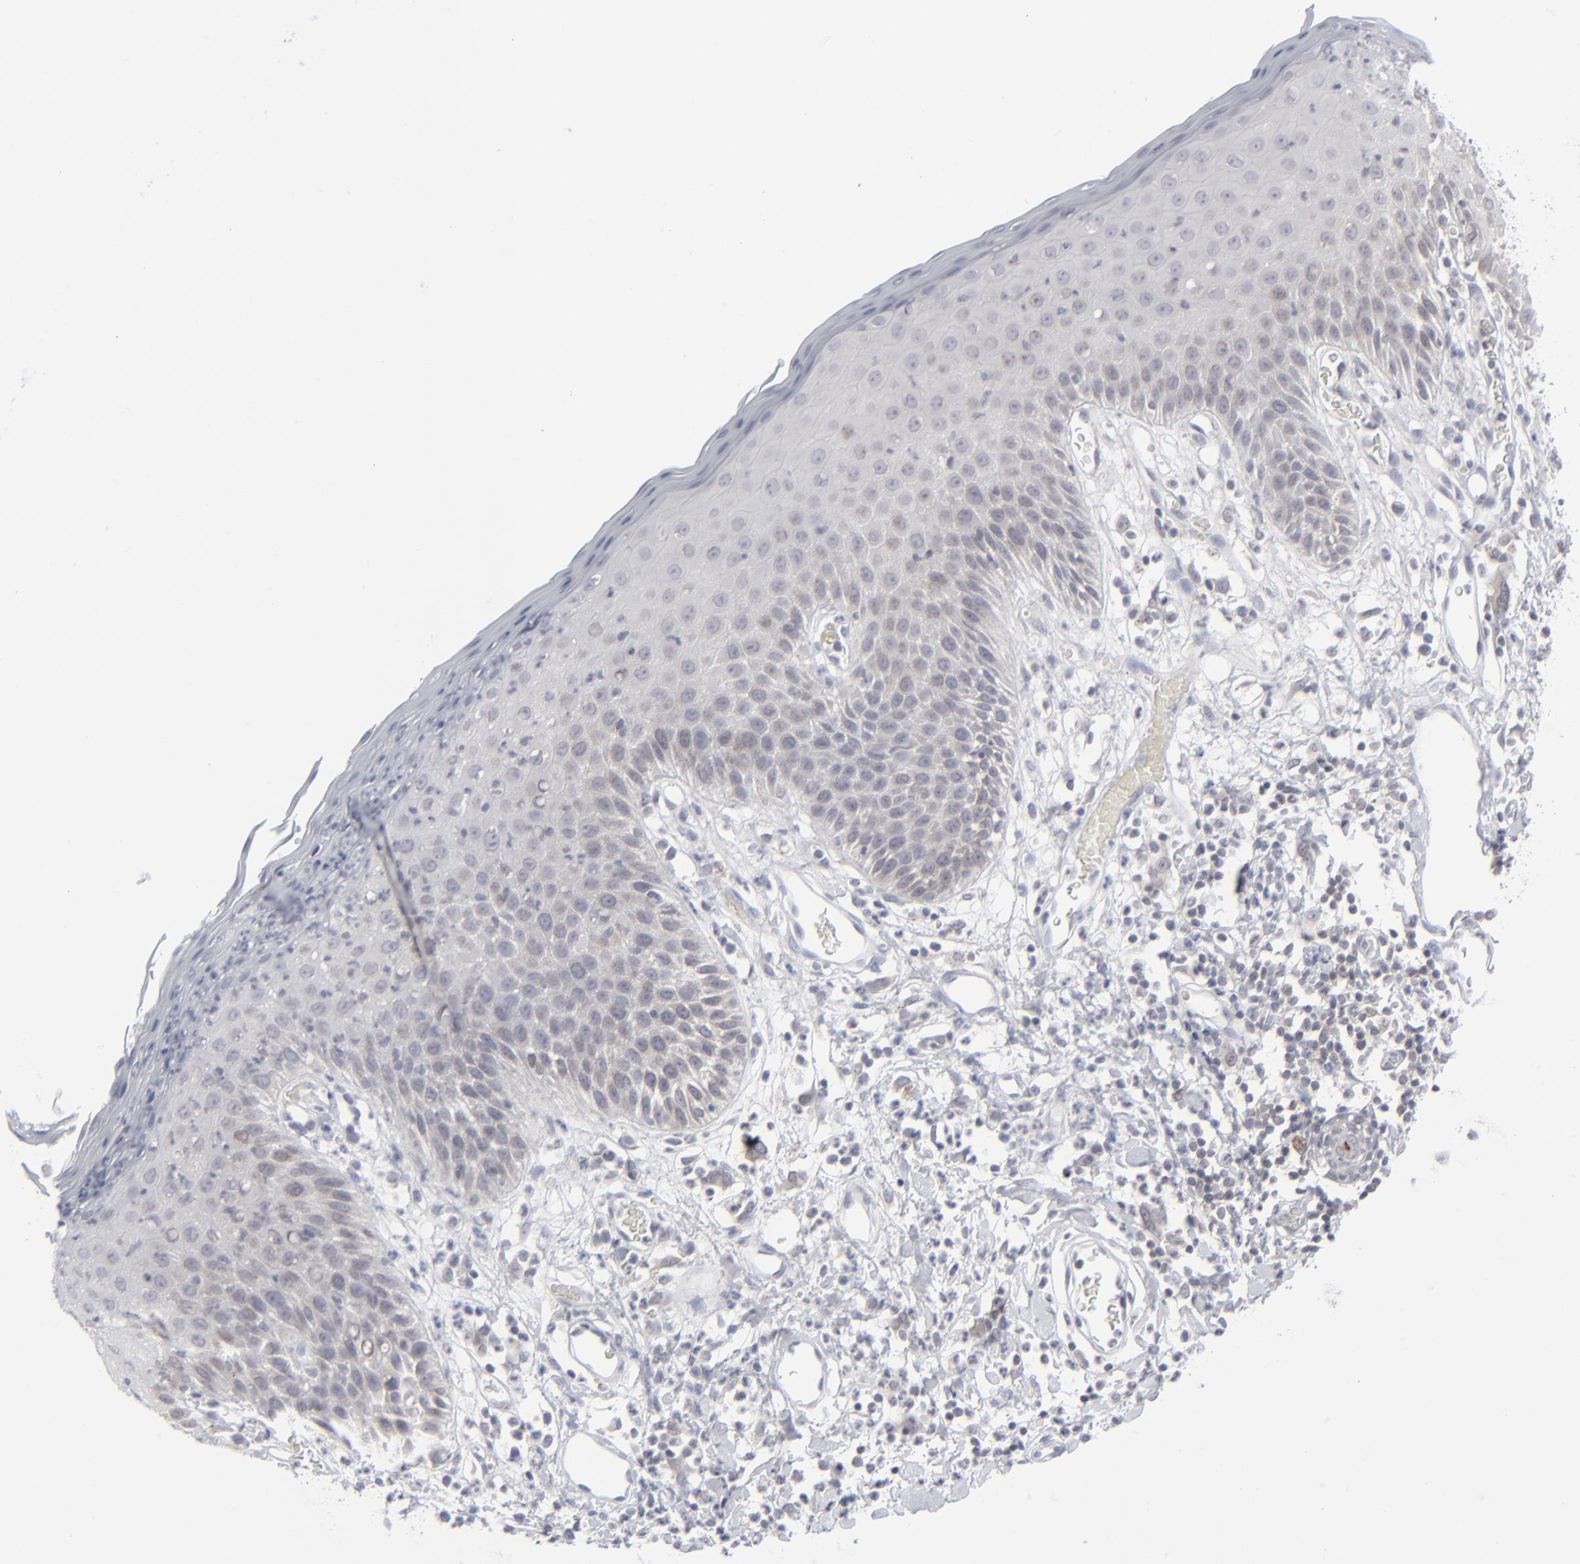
{"staining": {"intensity": "negative", "quantity": "none", "location": "none"}, "tissue": "skin", "cell_type": "Epidermal cells", "image_type": "normal", "snomed": [{"axis": "morphology", "description": "Normal tissue, NOS"}, {"axis": "topography", "description": "Vulva"}, {"axis": "topography", "description": "Peripheral nerve tissue"}], "caption": "Photomicrograph shows no protein staining in epidermal cells of unremarkable skin.", "gene": "NUP88", "patient": {"sex": "female", "age": 68}}